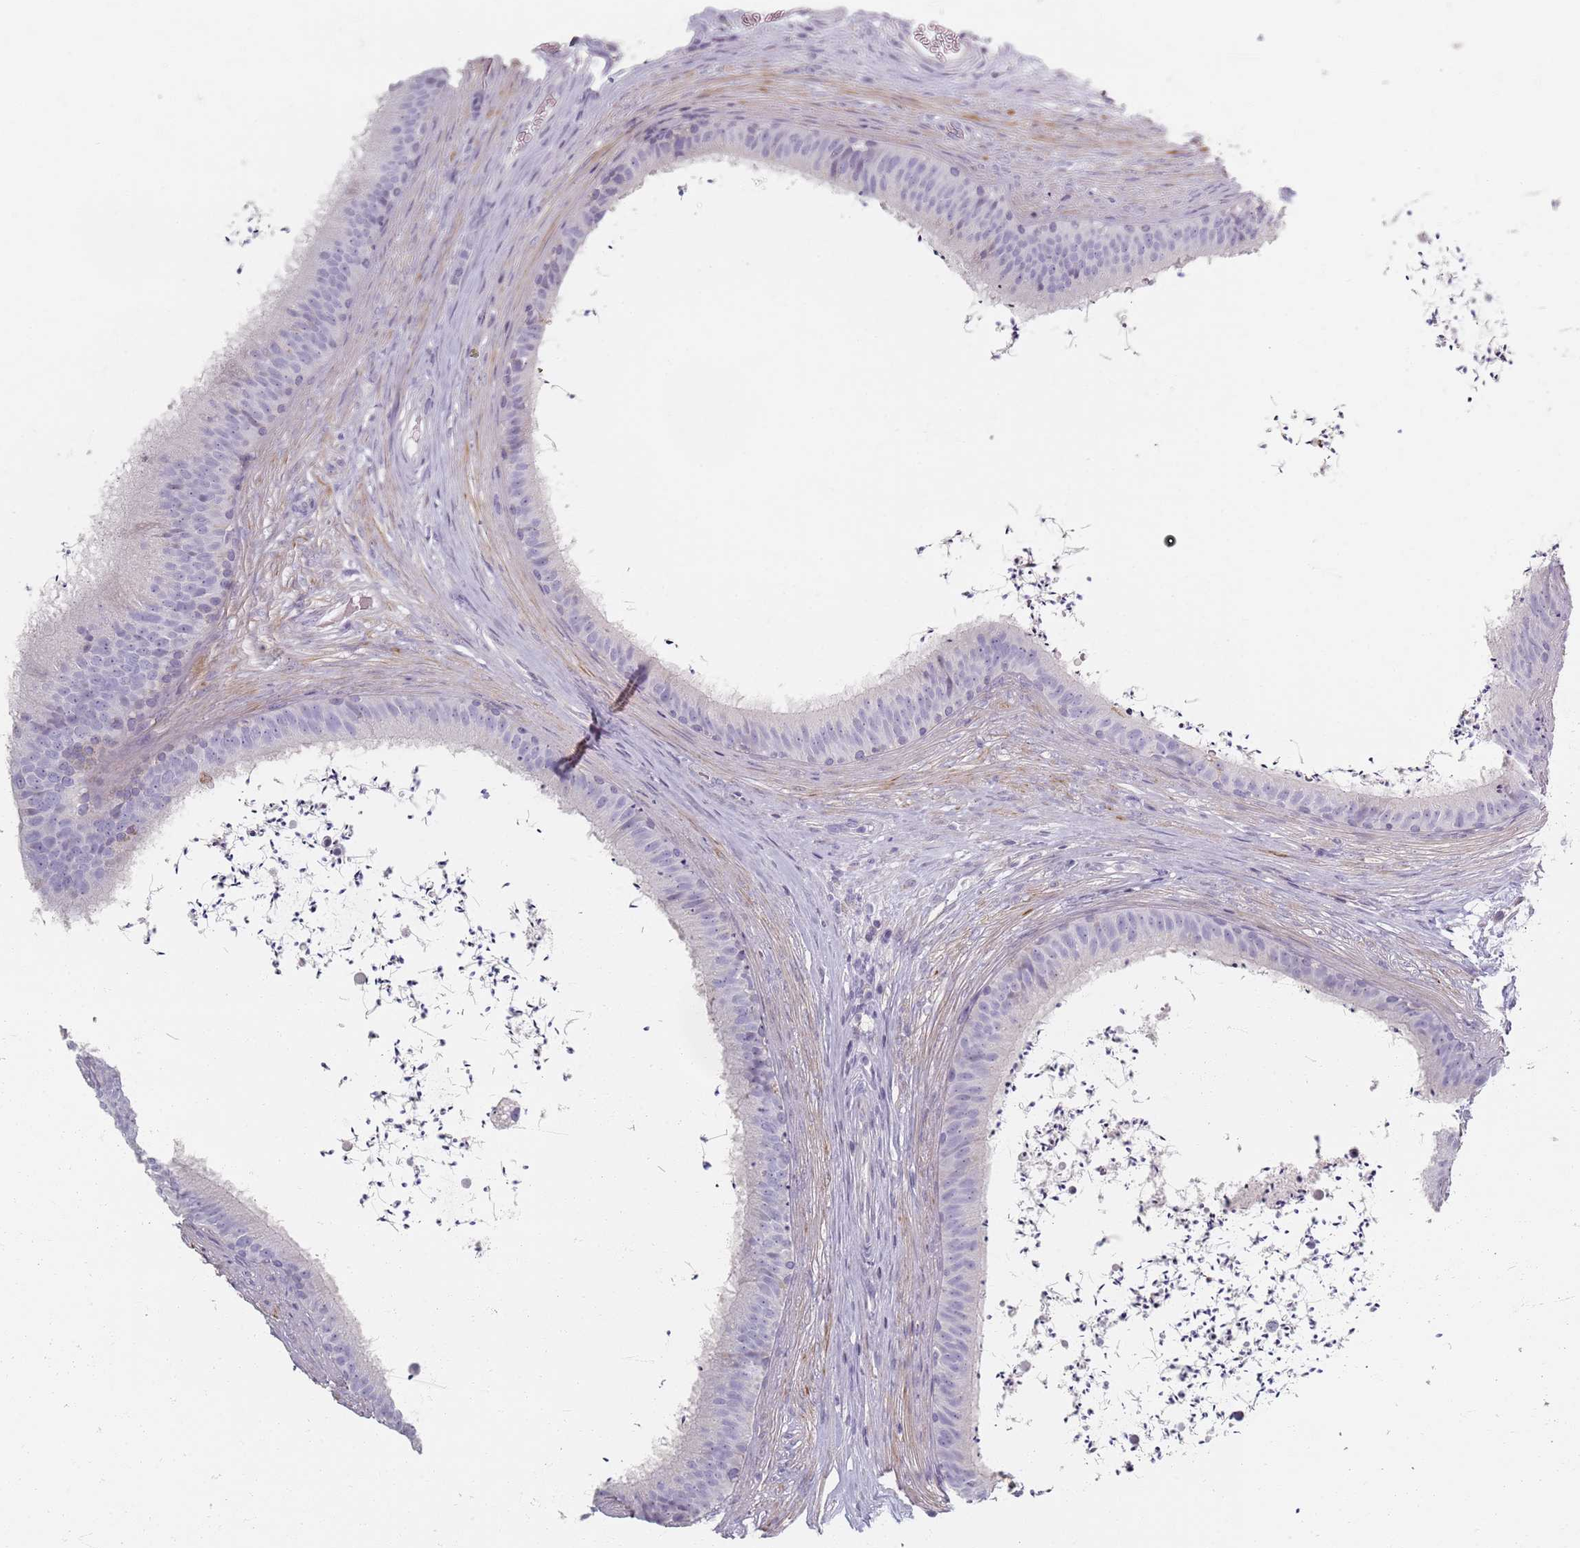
{"staining": {"intensity": "moderate", "quantity": "25%-75%", "location": "cytoplasmic/membranous"}, "tissue": "epididymis", "cell_type": "Glandular cells", "image_type": "normal", "snomed": [{"axis": "morphology", "description": "Normal tissue, NOS"}, {"axis": "topography", "description": "Testis"}, {"axis": "topography", "description": "Epididymis"}], "caption": "Moderate cytoplasmic/membranous expression for a protein is present in approximately 25%-75% of glandular cells of normal epididymis using IHC.", "gene": "SYNGR3", "patient": {"sex": "male", "age": 41}}